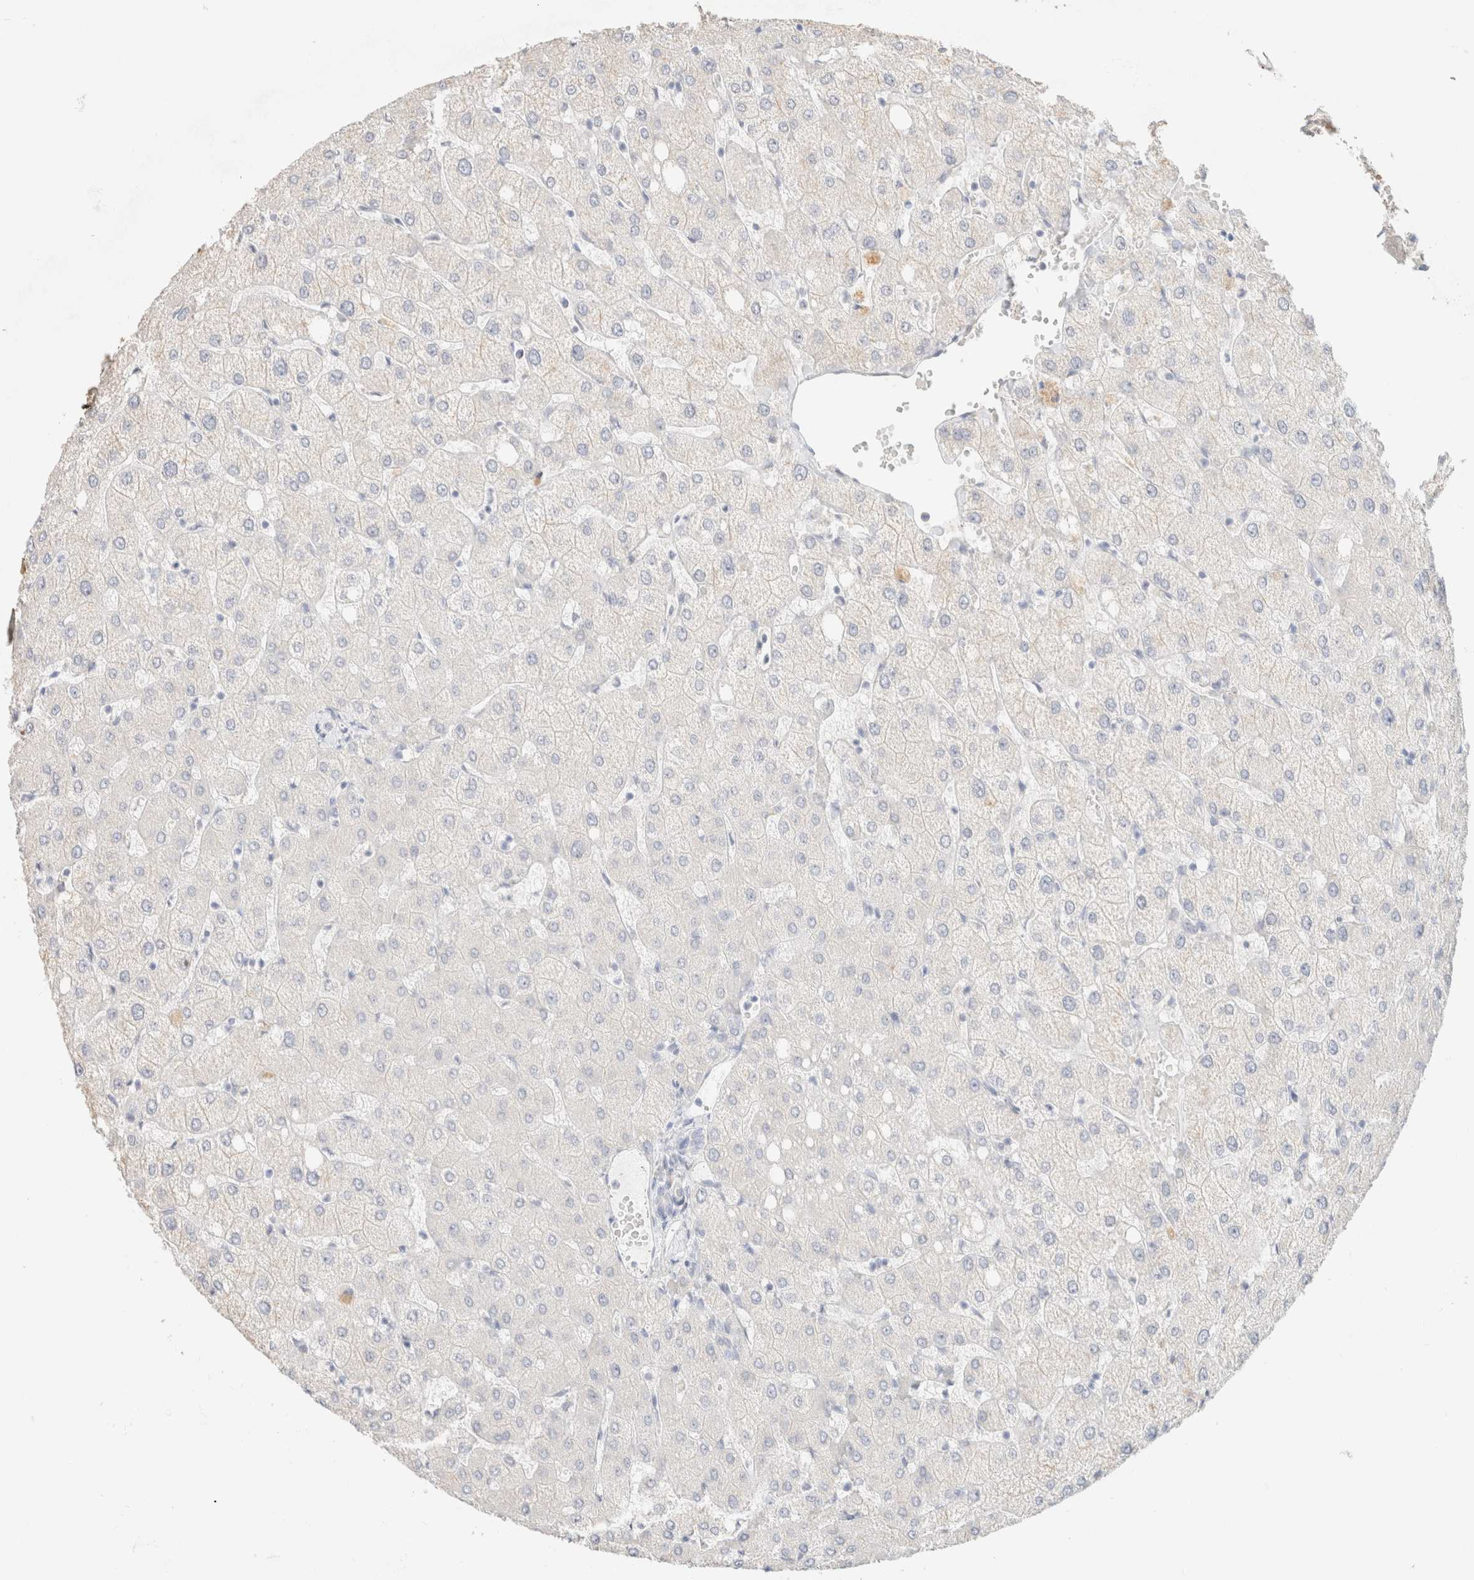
{"staining": {"intensity": "negative", "quantity": "none", "location": "none"}, "tissue": "liver", "cell_type": "Cholangiocytes", "image_type": "normal", "snomed": [{"axis": "morphology", "description": "Normal tissue, NOS"}, {"axis": "topography", "description": "Liver"}], "caption": "Immunohistochemistry histopathology image of unremarkable human liver stained for a protein (brown), which displays no expression in cholangiocytes.", "gene": "CA12", "patient": {"sex": "female", "age": 54}}